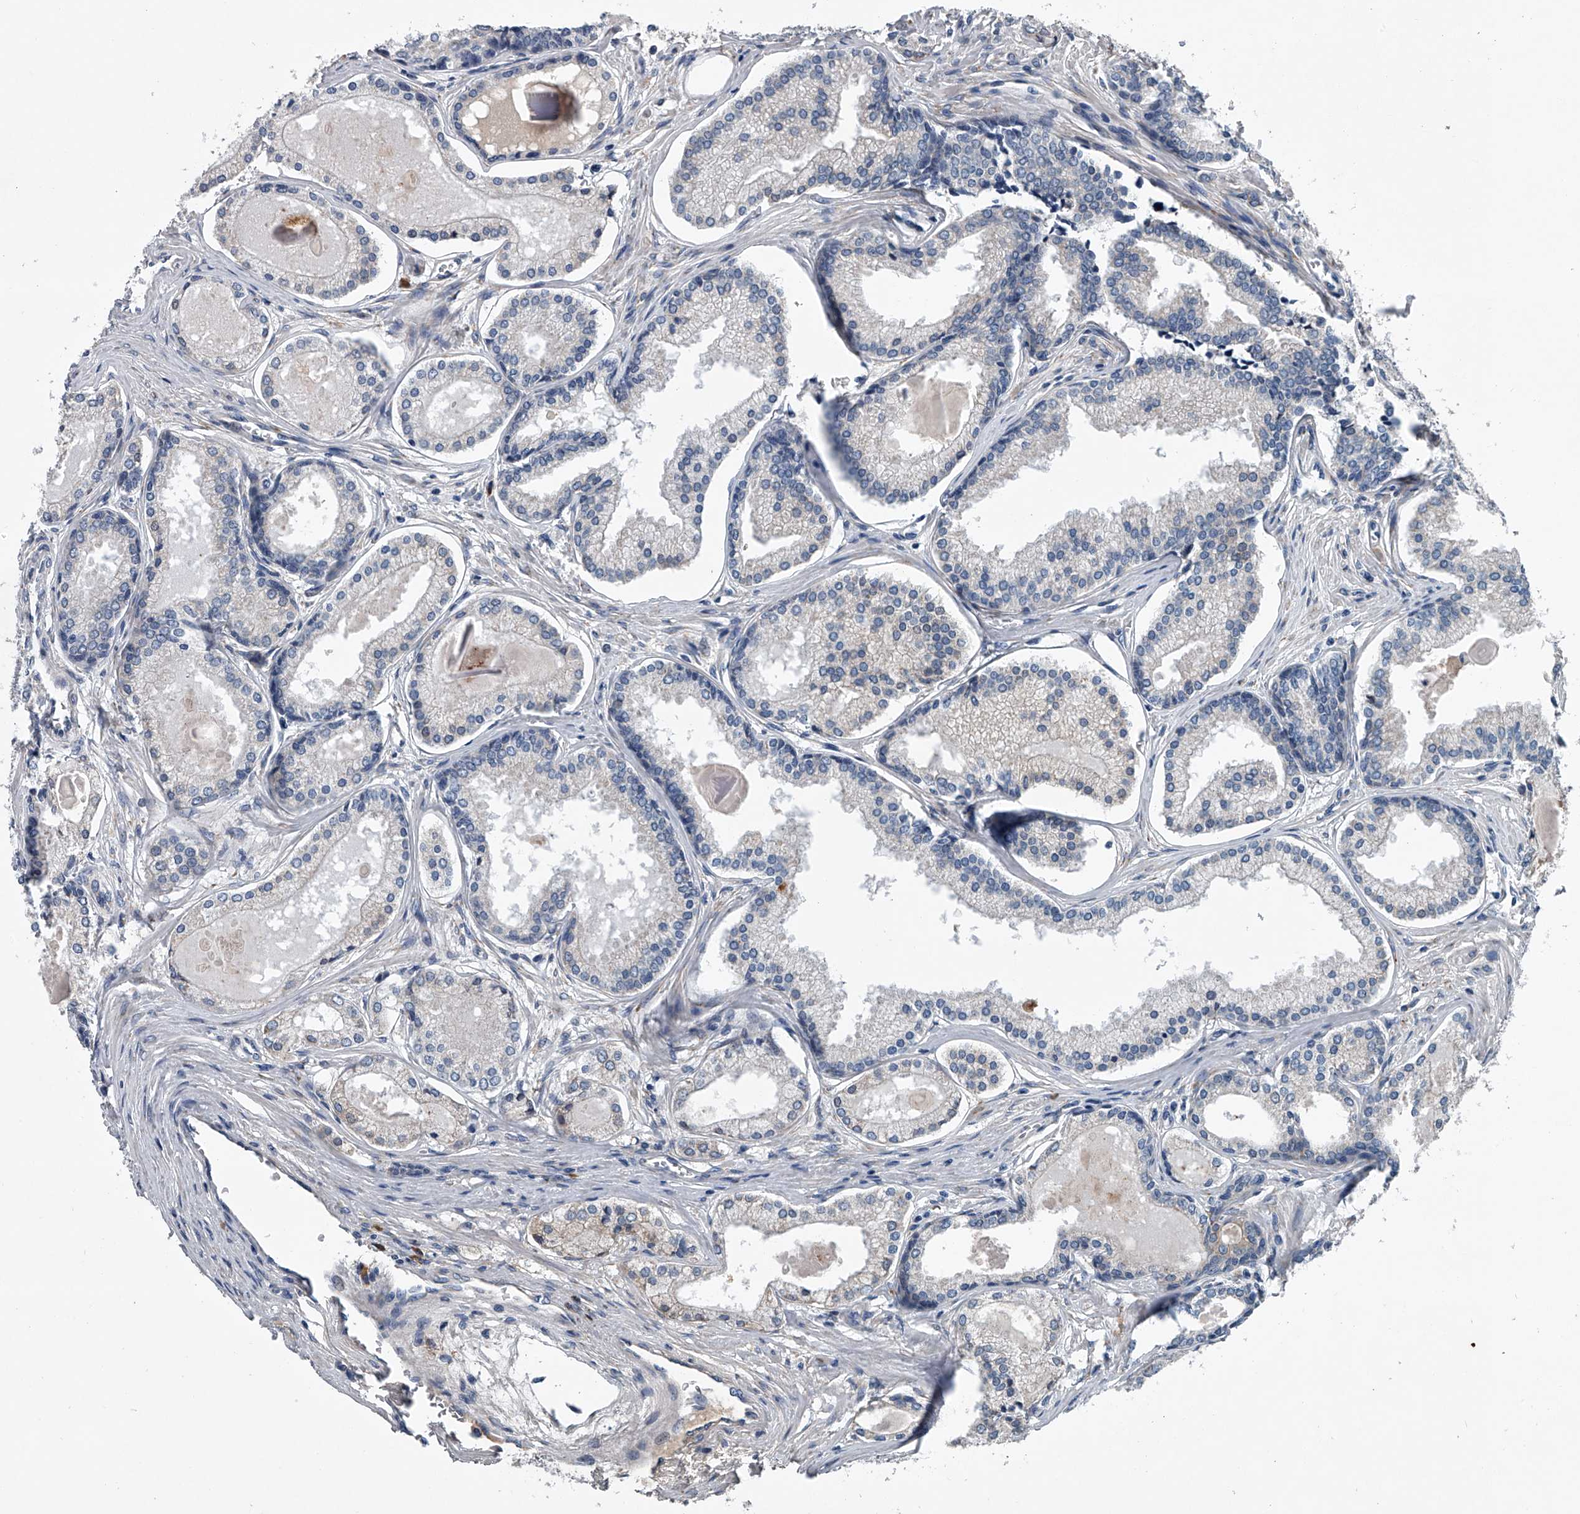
{"staining": {"intensity": "negative", "quantity": "none", "location": "none"}, "tissue": "prostate cancer", "cell_type": "Tumor cells", "image_type": "cancer", "snomed": [{"axis": "morphology", "description": "Adenocarcinoma, High grade"}, {"axis": "topography", "description": "Prostate"}], "caption": "An image of prostate adenocarcinoma (high-grade) stained for a protein reveals no brown staining in tumor cells.", "gene": "ABCG1", "patient": {"sex": "male", "age": 68}}